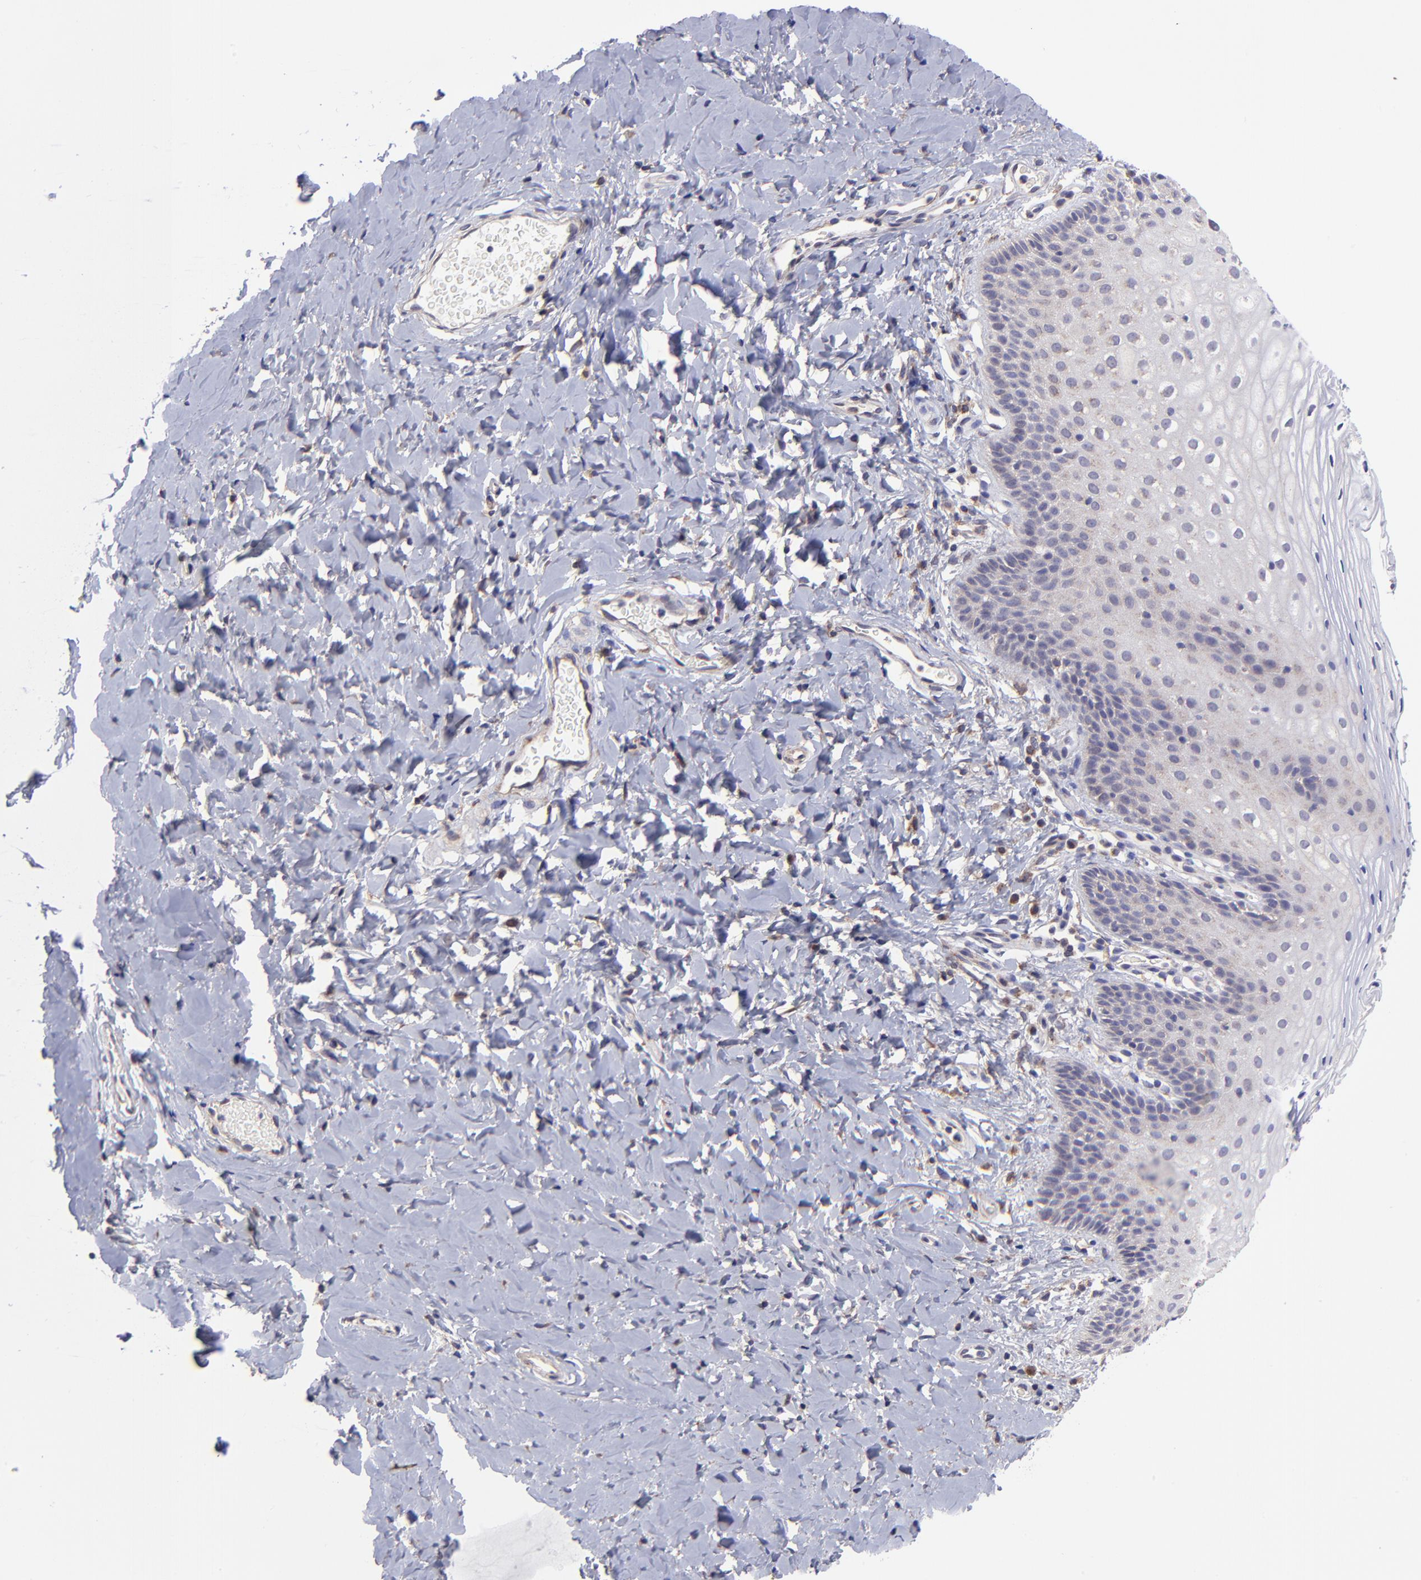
{"staining": {"intensity": "weak", "quantity": "25%-75%", "location": "cytoplasmic/membranous"}, "tissue": "vagina", "cell_type": "Squamous epithelial cells", "image_type": "normal", "snomed": [{"axis": "morphology", "description": "Normal tissue, NOS"}, {"axis": "topography", "description": "Vagina"}], "caption": "IHC staining of benign vagina, which shows low levels of weak cytoplasmic/membranous staining in about 25%-75% of squamous epithelial cells indicating weak cytoplasmic/membranous protein positivity. The staining was performed using DAB (3,3'-diaminobenzidine) (brown) for protein detection and nuclei were counterstained in hematoxylin (blue).", "gene": "NSF", "patient": {"sex": "female", "age": 55}}